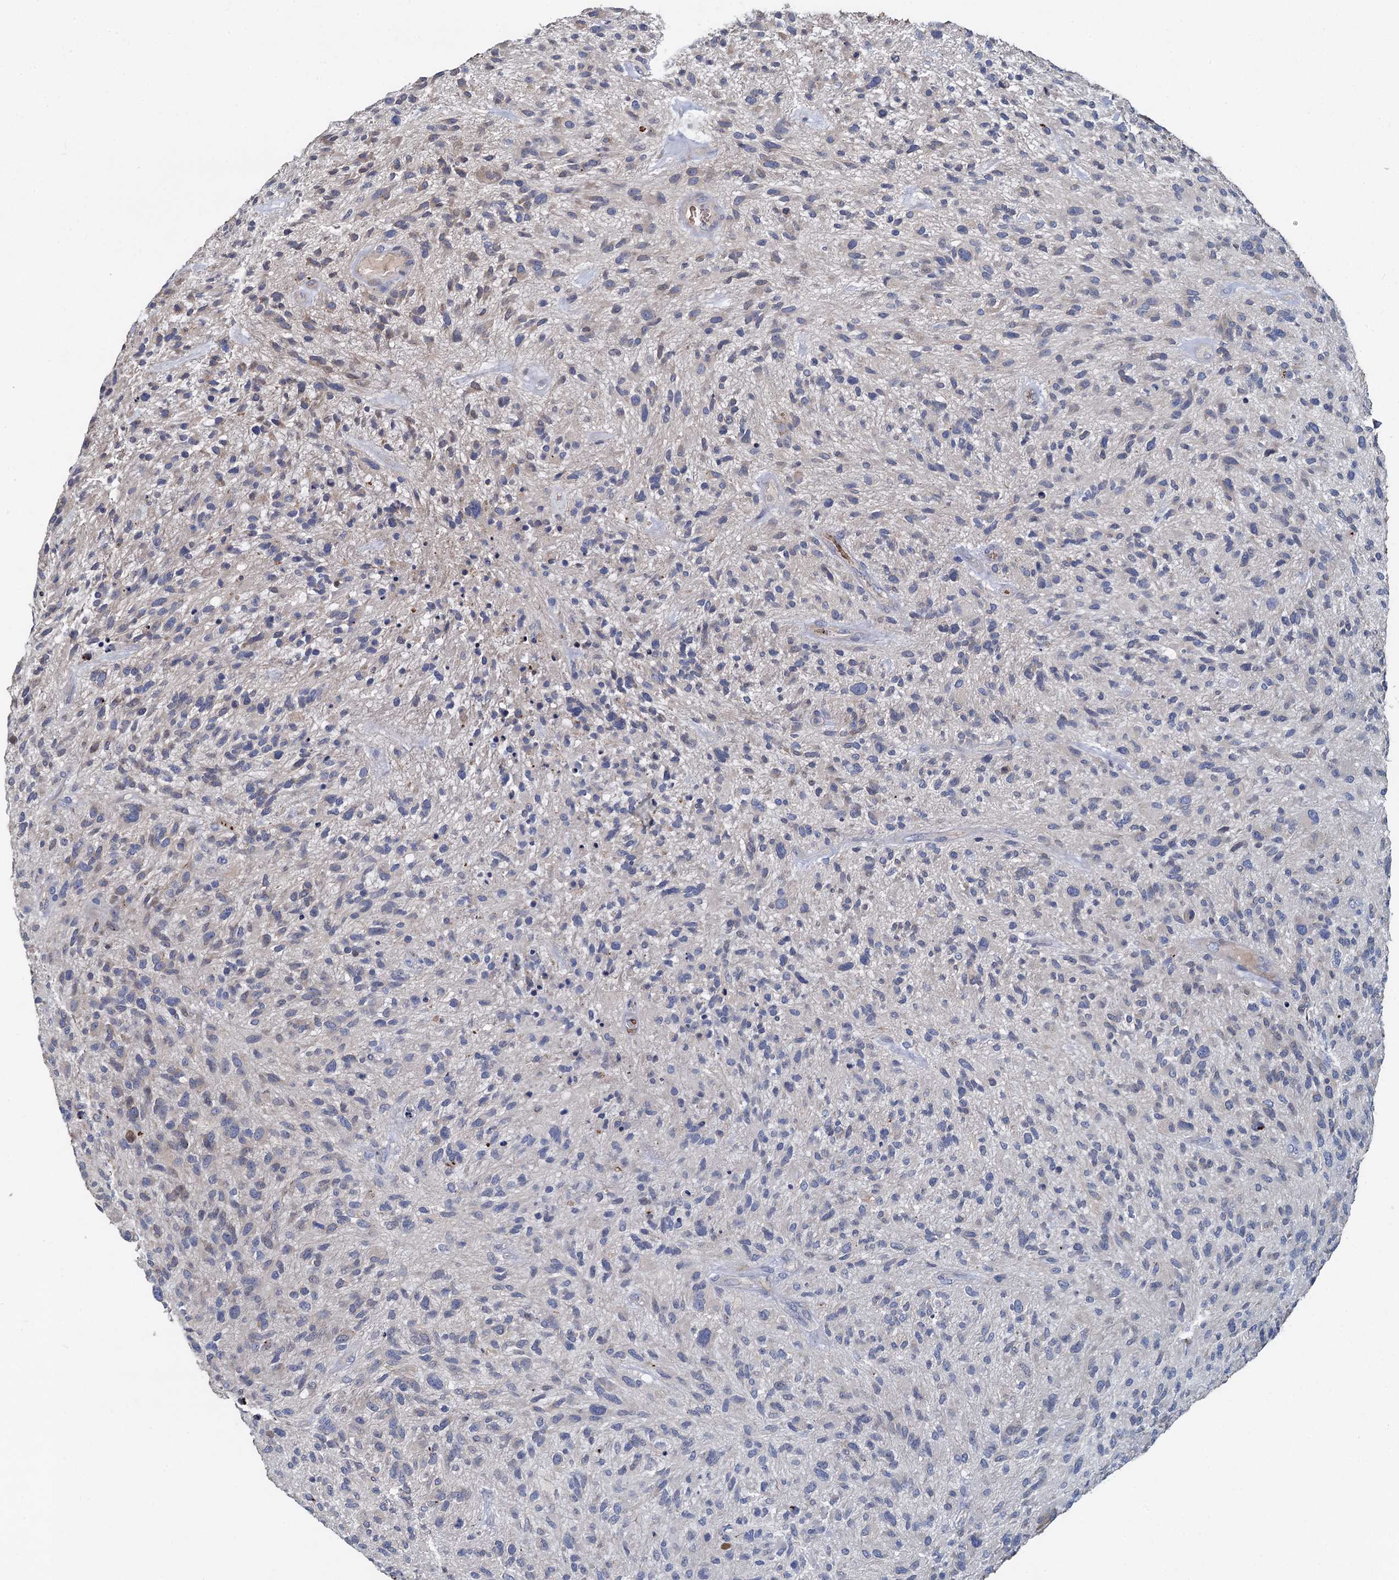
{"staining": {"intensity": "negative", "quantity": "none", "location": "none"}, "tissue": "glioma", "cell_type": "Tumor cells", "image_type": "cancer", "snomed": [{"axis": "morphology", "description": "Glioma, malignant, High grade"}, {"axis": "topography", "description": "Brain"}], "caption": "Protein analysis of malignant glioma (high-grade) reveals no significant positivity in tumor cells.", "gene": "TCTN2", "patient": {"sex": "male", "age": 47}}